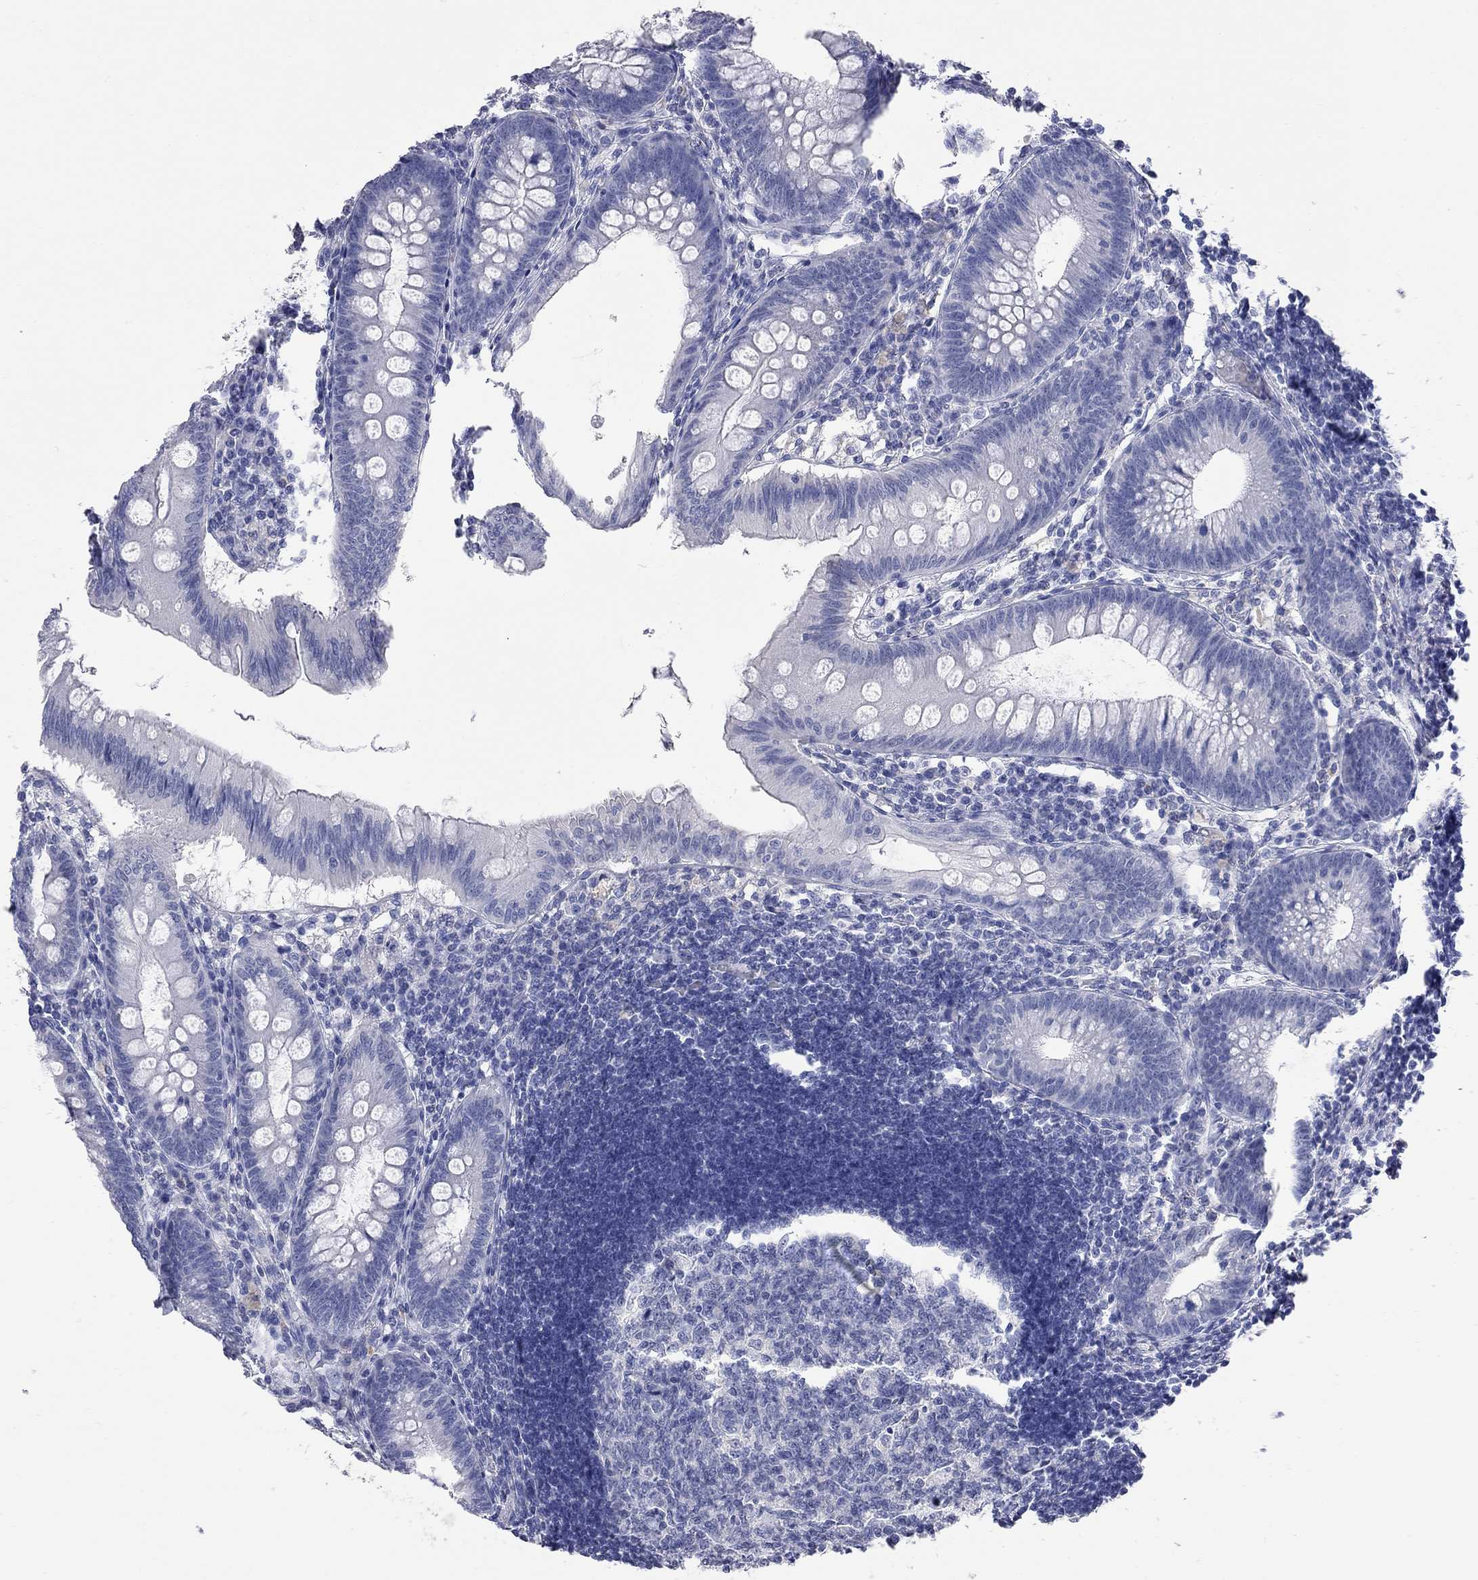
{"staining": {"intensity": "negative", "quantity": "none", "location": "none"}, "tissue": "appendix", "cell_type": "Glandular cells", "image_type": "normal", "snomed": [{"axis": "morphology", "description": "Normal tissue, NOS"}, {"axis": "morphology", "description": "Inflammation, NOS"}, {"axis": "topography", "description": "Appendix"}], "caption": "IHC of unremarkable appendix displays no staining in glandular cells.", "gene": "FAM221B", "patient": {"sex": "male", "age": 16}}